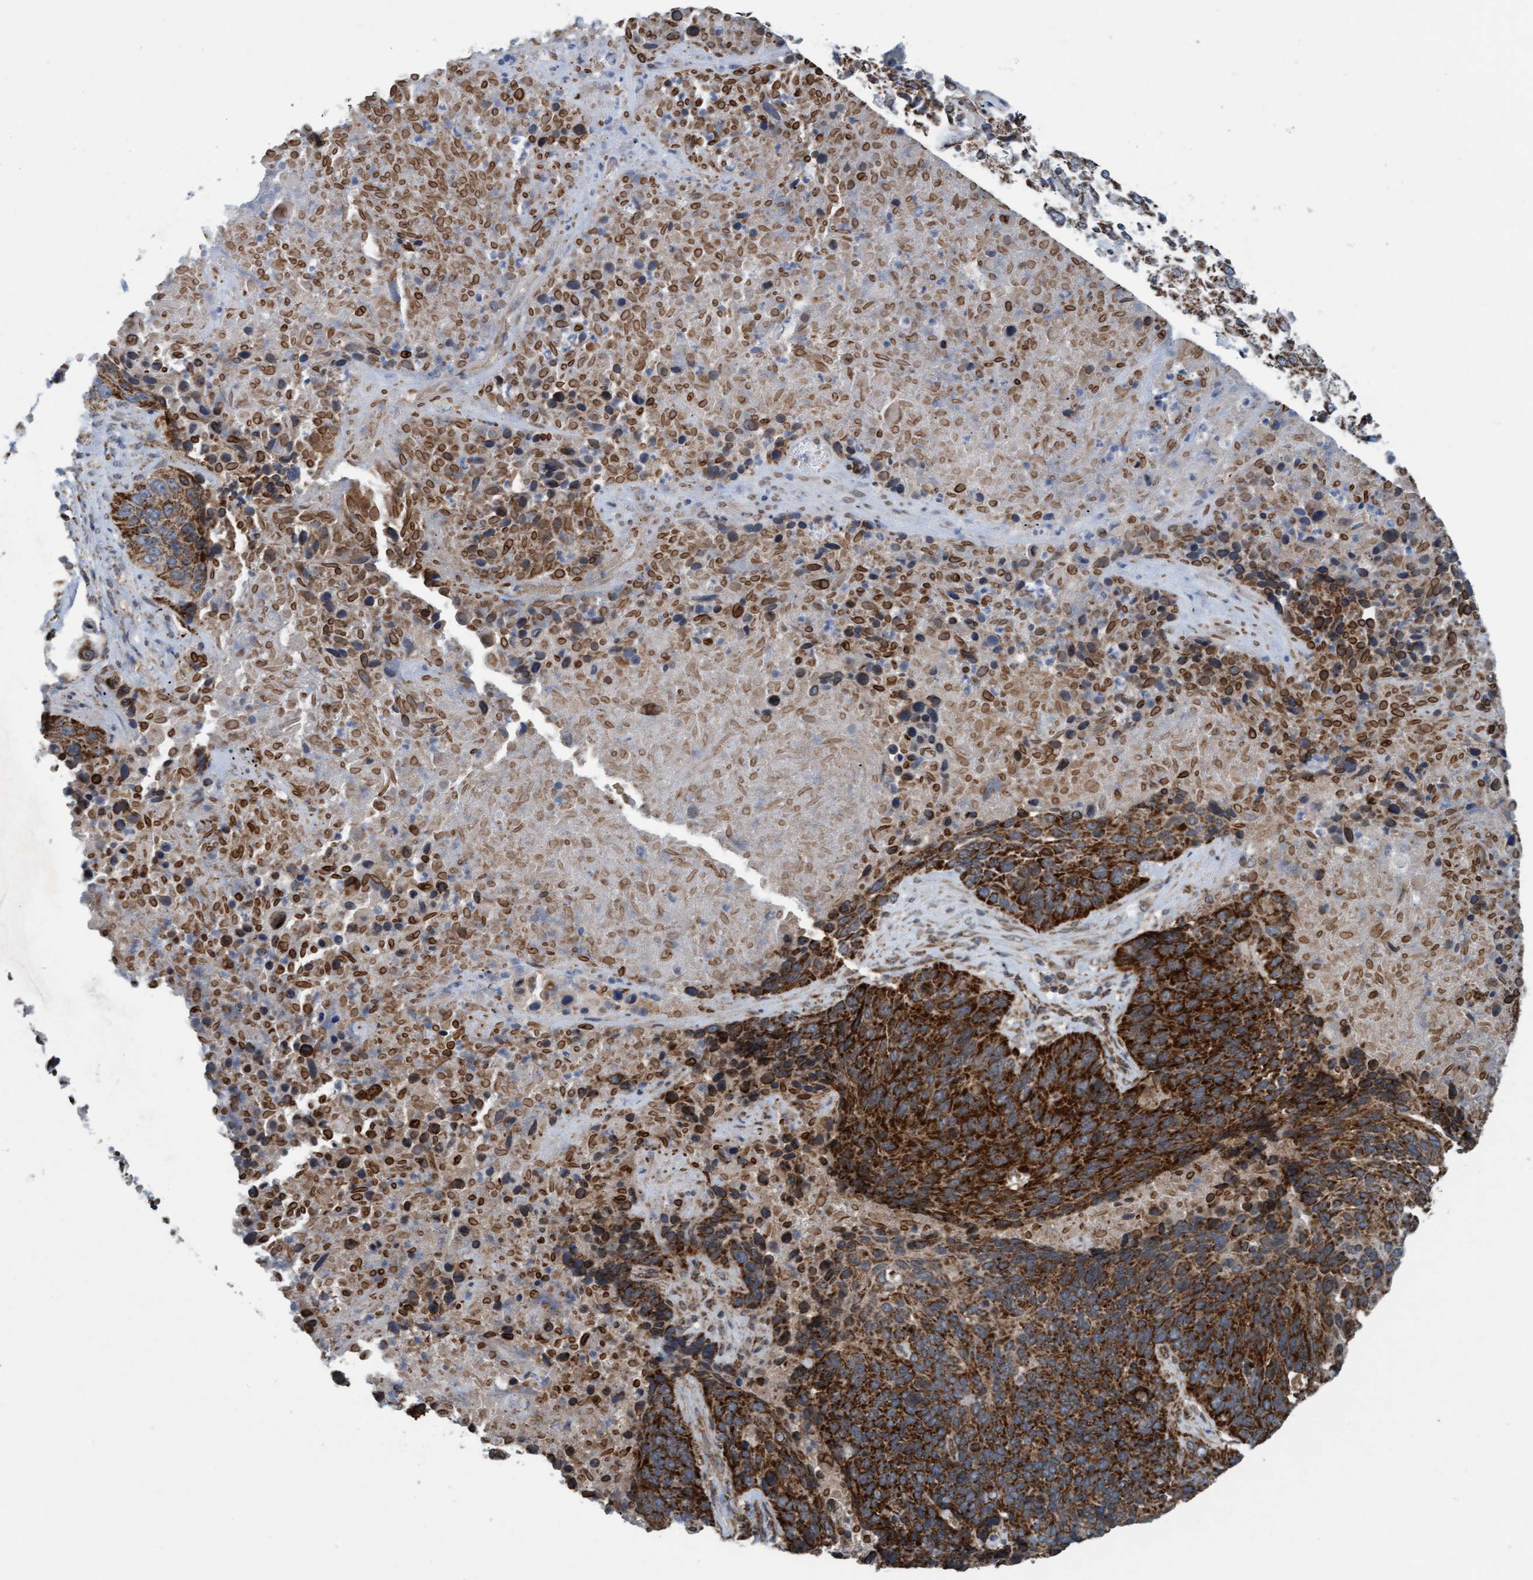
{"staining": {"intensity": "strong", "quantity": ">75%", "location": "cytoplasmic/membranous"}, "tissue": "lung cancer", "cell_type": "Tumor cells", "image_type": "cancer", "snomed": [{"axis": "morphology", "description": "Squamous cell carcinoma, NOS"}, {"axis": "topography", "description": "Lung"}], "caption": "Immunohistochemical staining of lung squamous cell carcinoma demonstrates high levels of strong cytoplasmic/membranous protein staining in about >75% of tumor cells. The protein of interest is shown in brown color, while the nuclei are stained blue.", "gene": "MRPS23", "patient": {"sex": "male", "age": 65}}